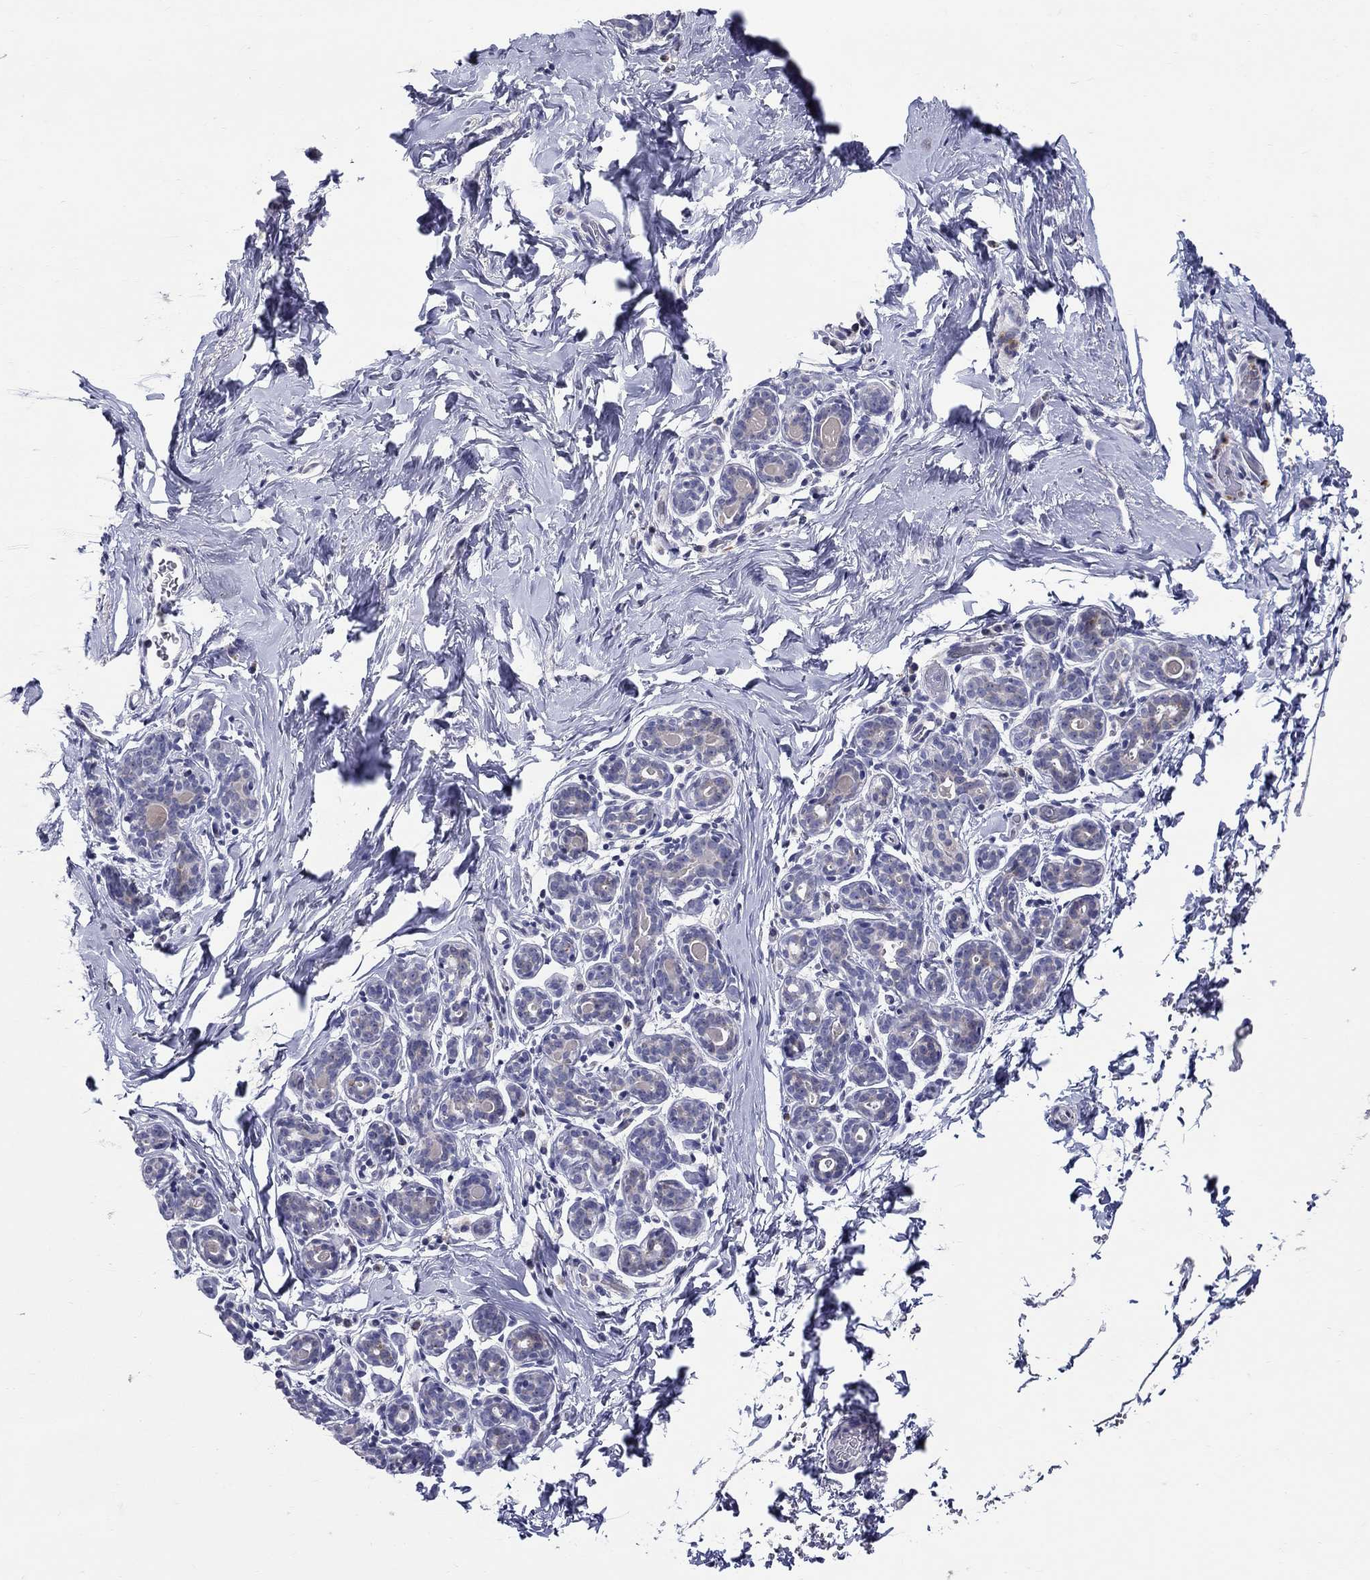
{"staining": {"intensity": "negative", "quantity": "none", "location": "none"}, "tissue": "breast", "cell_type": "Adipocytes", "image_type": "normal", "snomed": [{"axis": "morphology", "description": "Normal tissue, NOS"}, {"axis": "topography", "description": "Skin"}, {"axis": "topography", "description": "Breast"}], "caption": "Adipocytes are negative for protein expression in normal human breast.", "gene": "HMX2", "patient": {"sex": "female", "age": 43}}